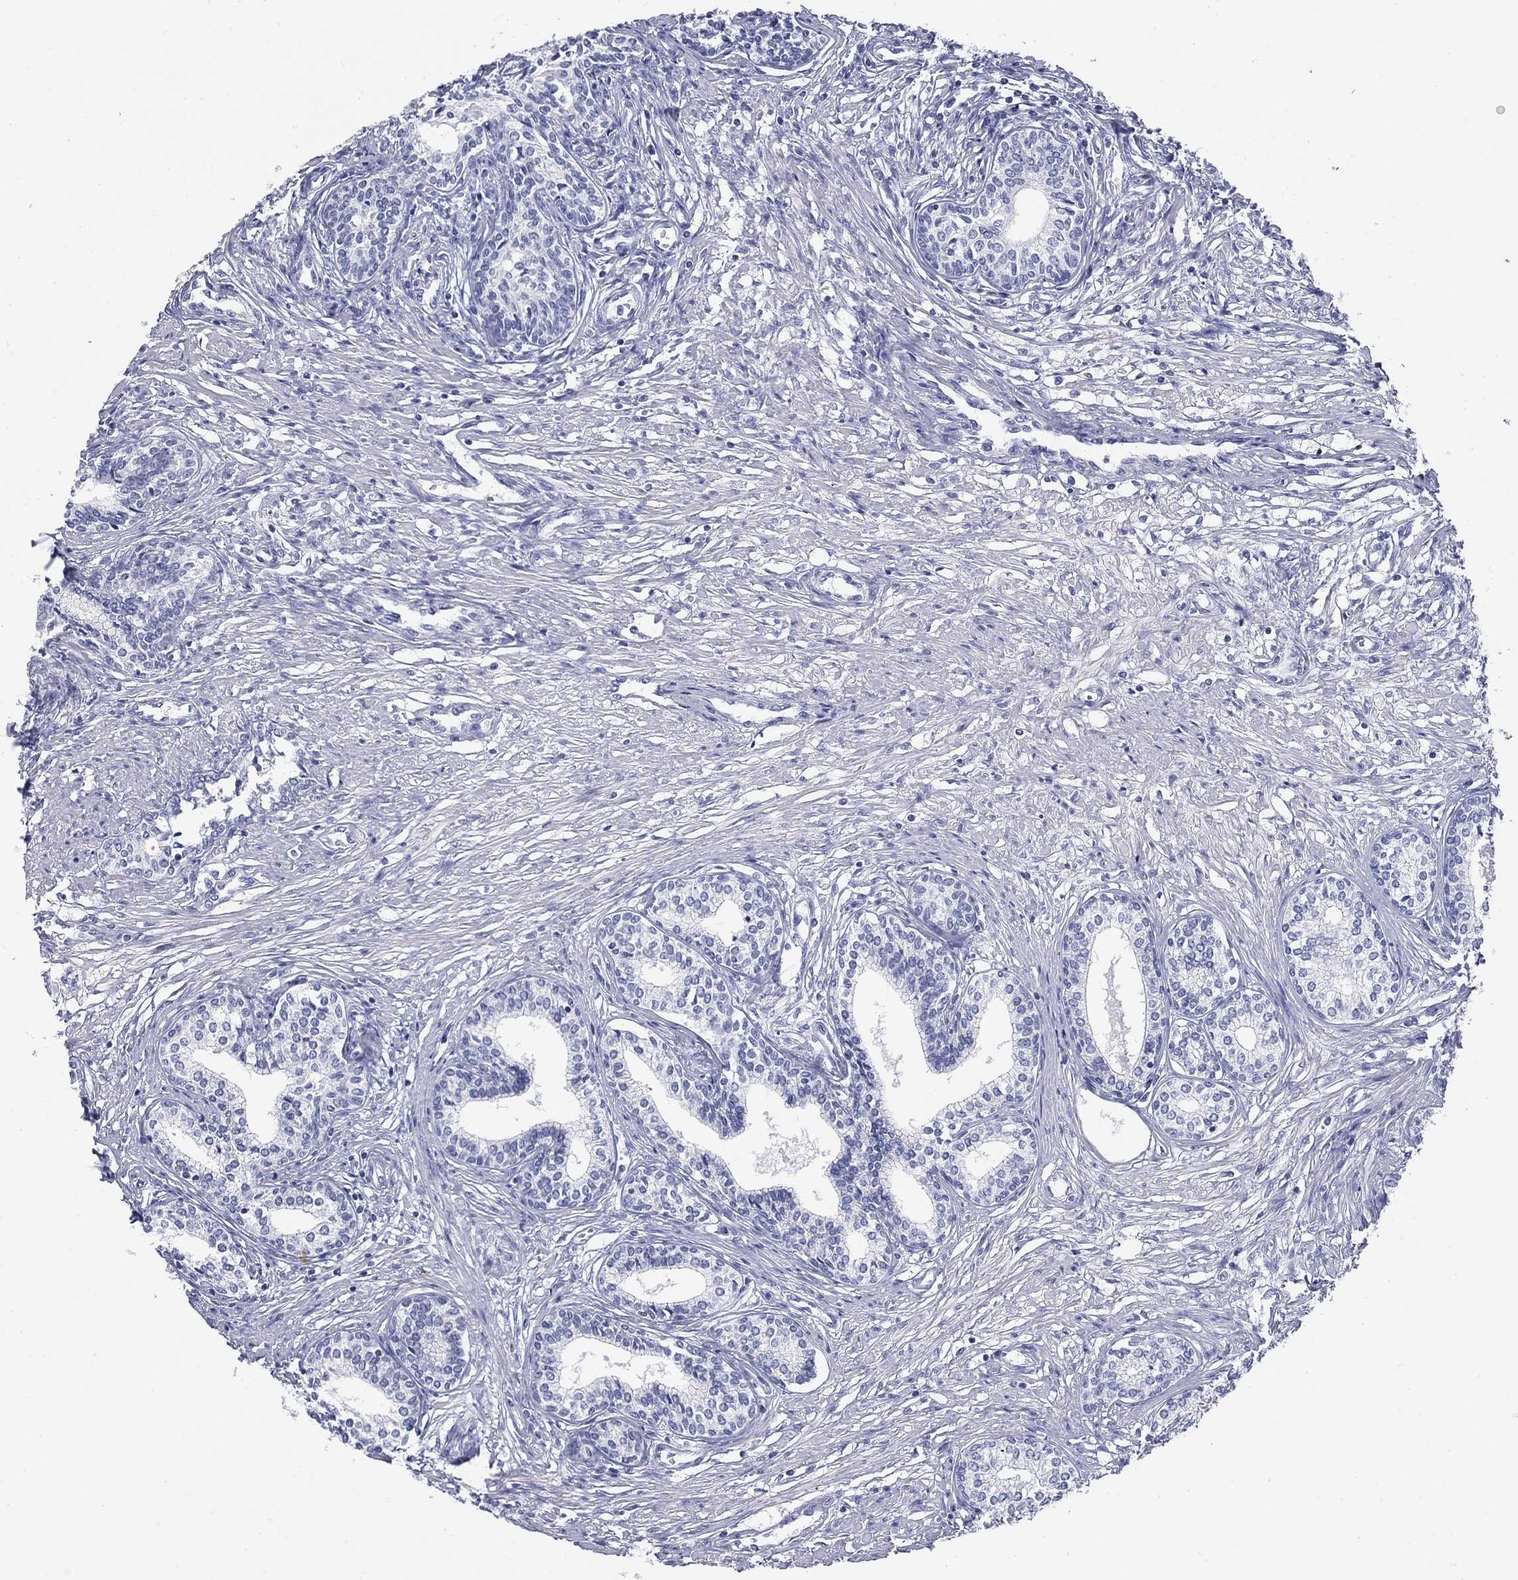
{"staining": {"intensity": "negative", "quantity": "none", "location": "none"}, "tissue": "prostate", "cell_type": "Glandular cells", "image_type": "normal", "snomed": [{"axis": "morphology", "description": "Normal tissue, NOS"}, {"axis": "topography", "description": "Prostate"}], "caption": "IHC of benign human prostate displays no positivity in glandular cells.", "gene": "CD79B", "patient": {"sex": "male", "age": 60}}